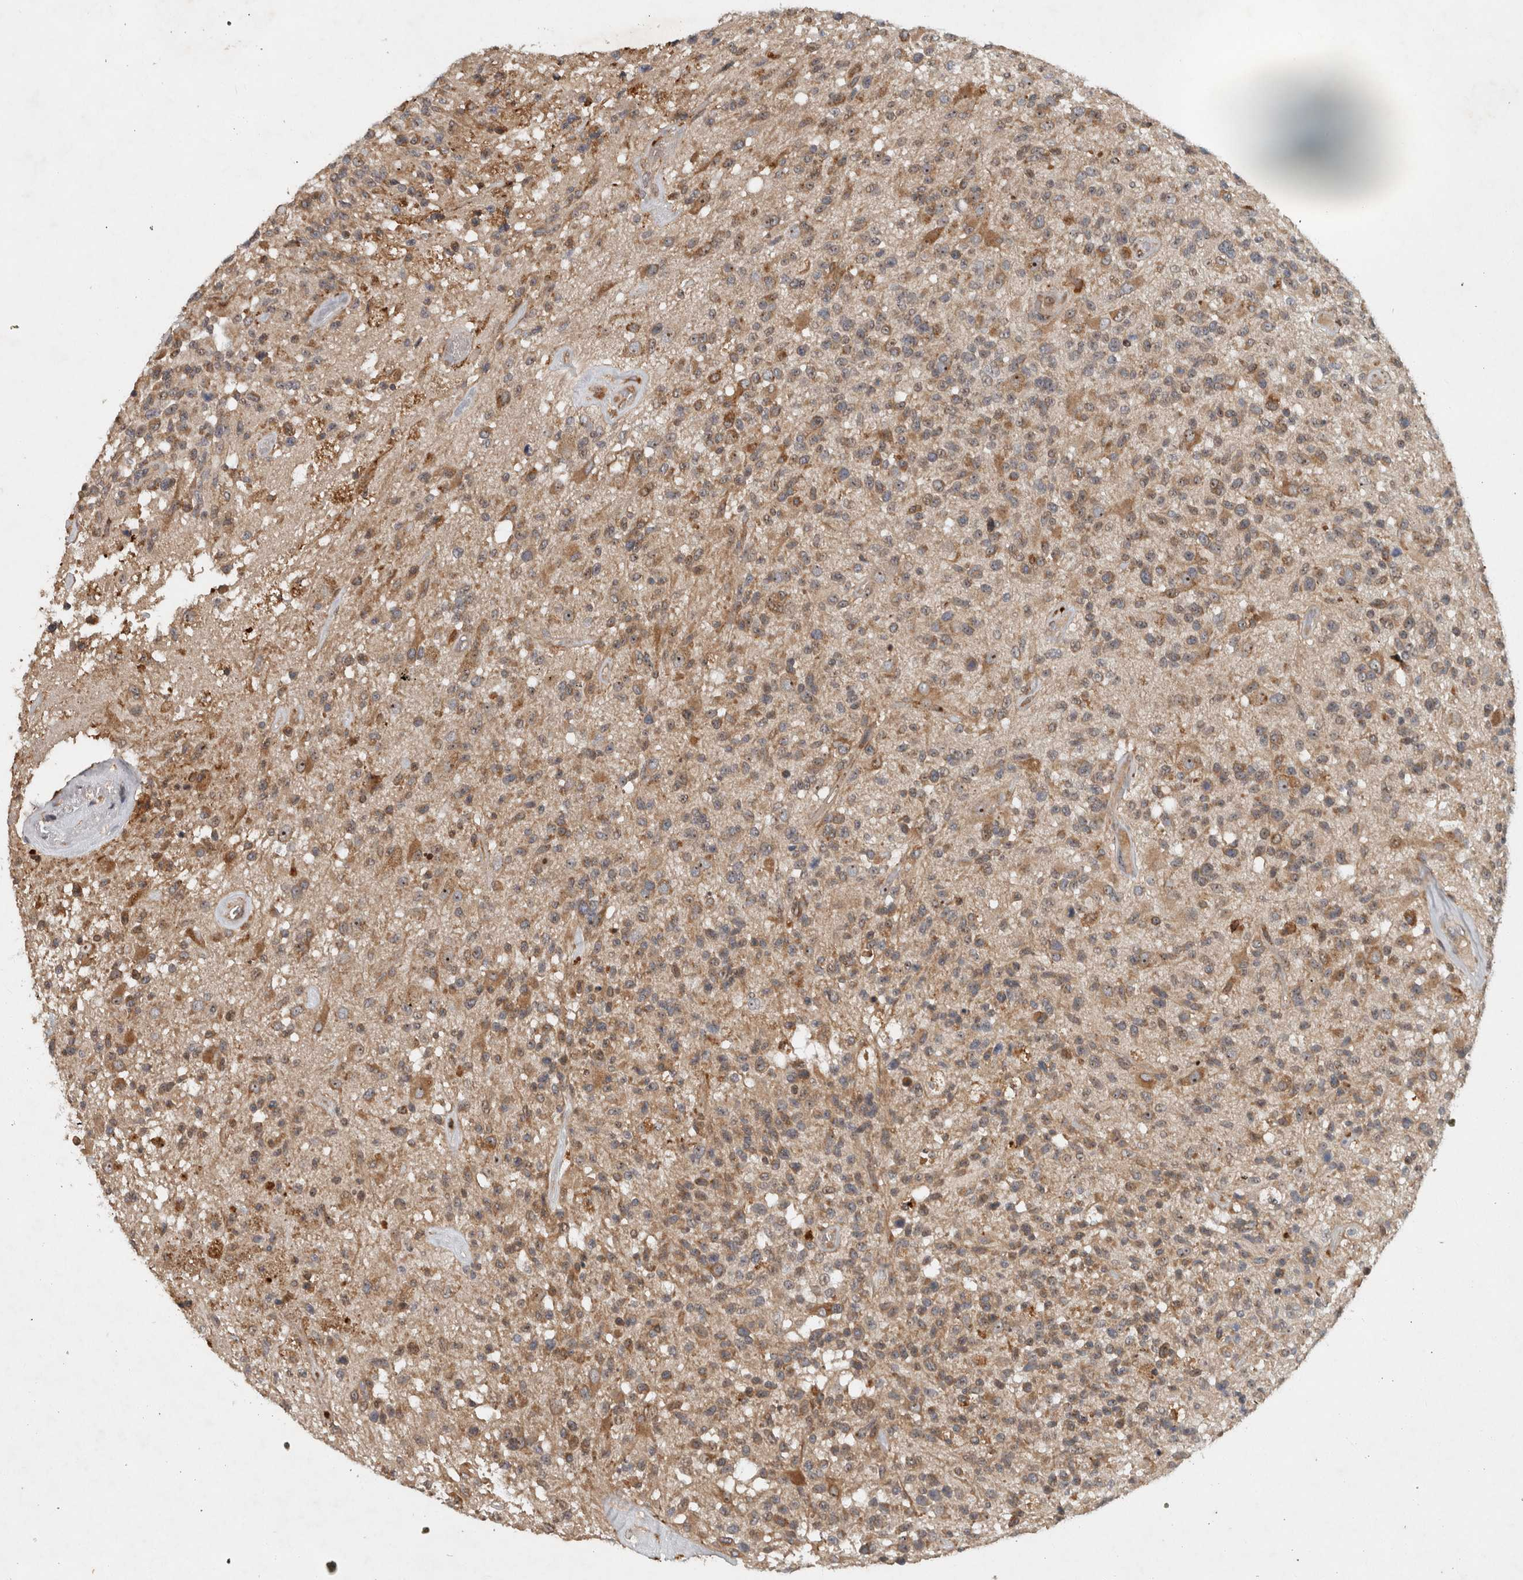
{"staining": {"intensity": "moderate", "quantity": "25%-75%", "location": "cytoplasmic/membranous"}, "tissue": "glioma", "cell_type": "Tumor cells", "image_type": "cancer", "snomed": [{"axis": "morphology", "description": "Glioma, malignant, High grade"}, {"axis": "morphology", "description": "Glioblastoma, NOS"}, {"axis": "topography", "description": "Brain"}], "caption": "IHC of human malignant glioma (high-grade) demonstrates medium levels of moderate cytoplasmic/membranous positivity in approximately 25%-75% of tumor cells. The staining was performed using DAB (3,3'-diaminobenzidine), with brown indicating positive protein expression. Nuclei are stained blue with hematoxylin.", "gene": "GPR137B", "patient": {"sex": "male", "age": 60}}